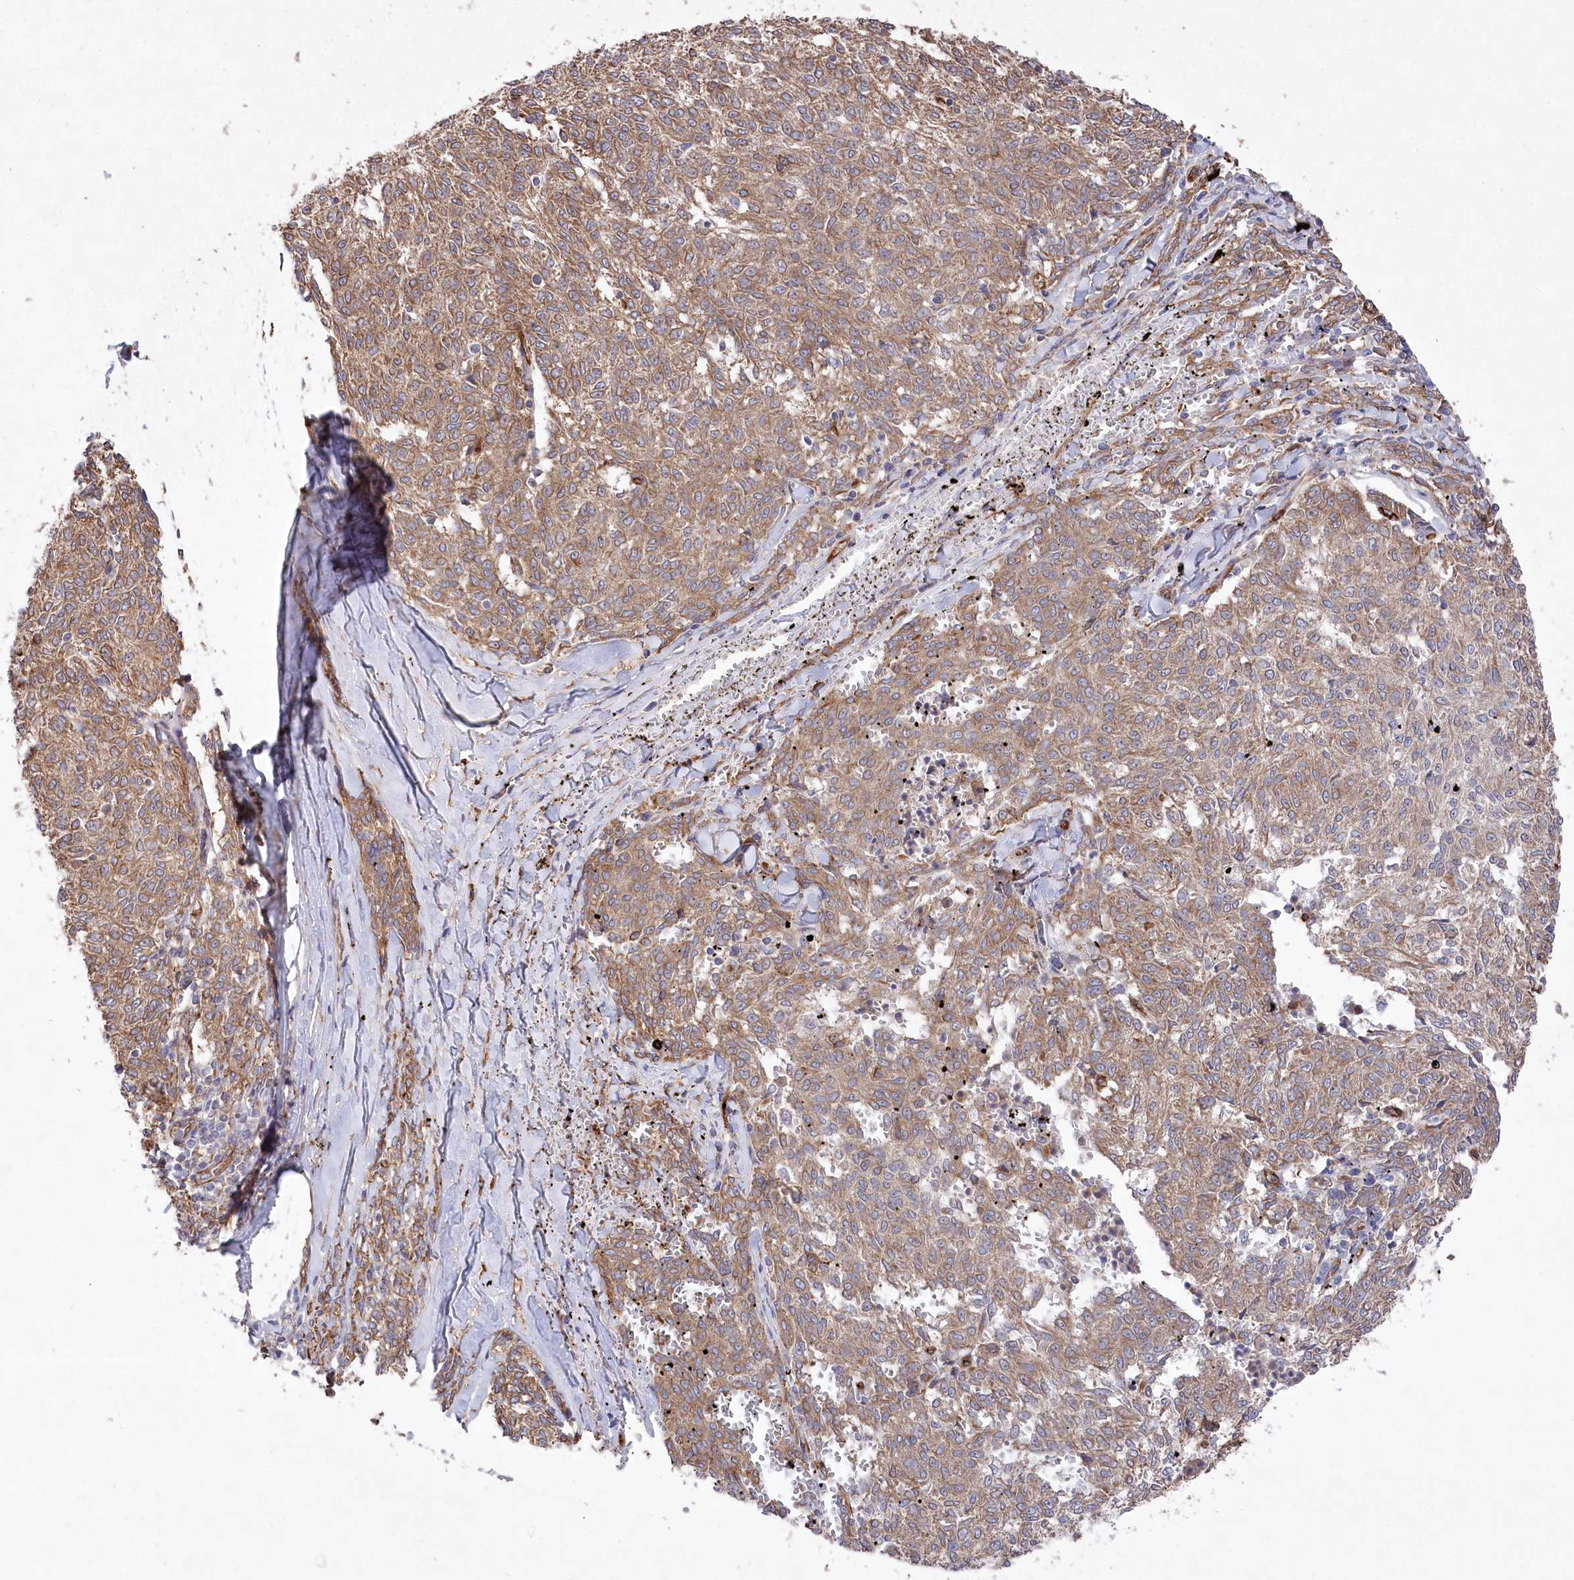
{"staining": {"intensity": "moderate", "quantity": ">75%", "location": "cytoplasmic/membranous"}, "tissue": "melanoma", "cell_type": "Tumor cells", "image_type": "cancer", "snomed": [{"axis": "morphology", "description": "Malignant melanoma, NOS"}, {"axis": "topography", "description": "Skin"}], "caption": "IHC micrograph of neoplastic tissue: human melanoma stained using IHC reveals medium levels of moderate protein expression localized specifically in the cytoplasmic/membranous of tumor cells, appearing as a cytoplasmic/membranous brown color.", "gene": "MTPAP", "patient": {"sex": "female", "age": 72}}